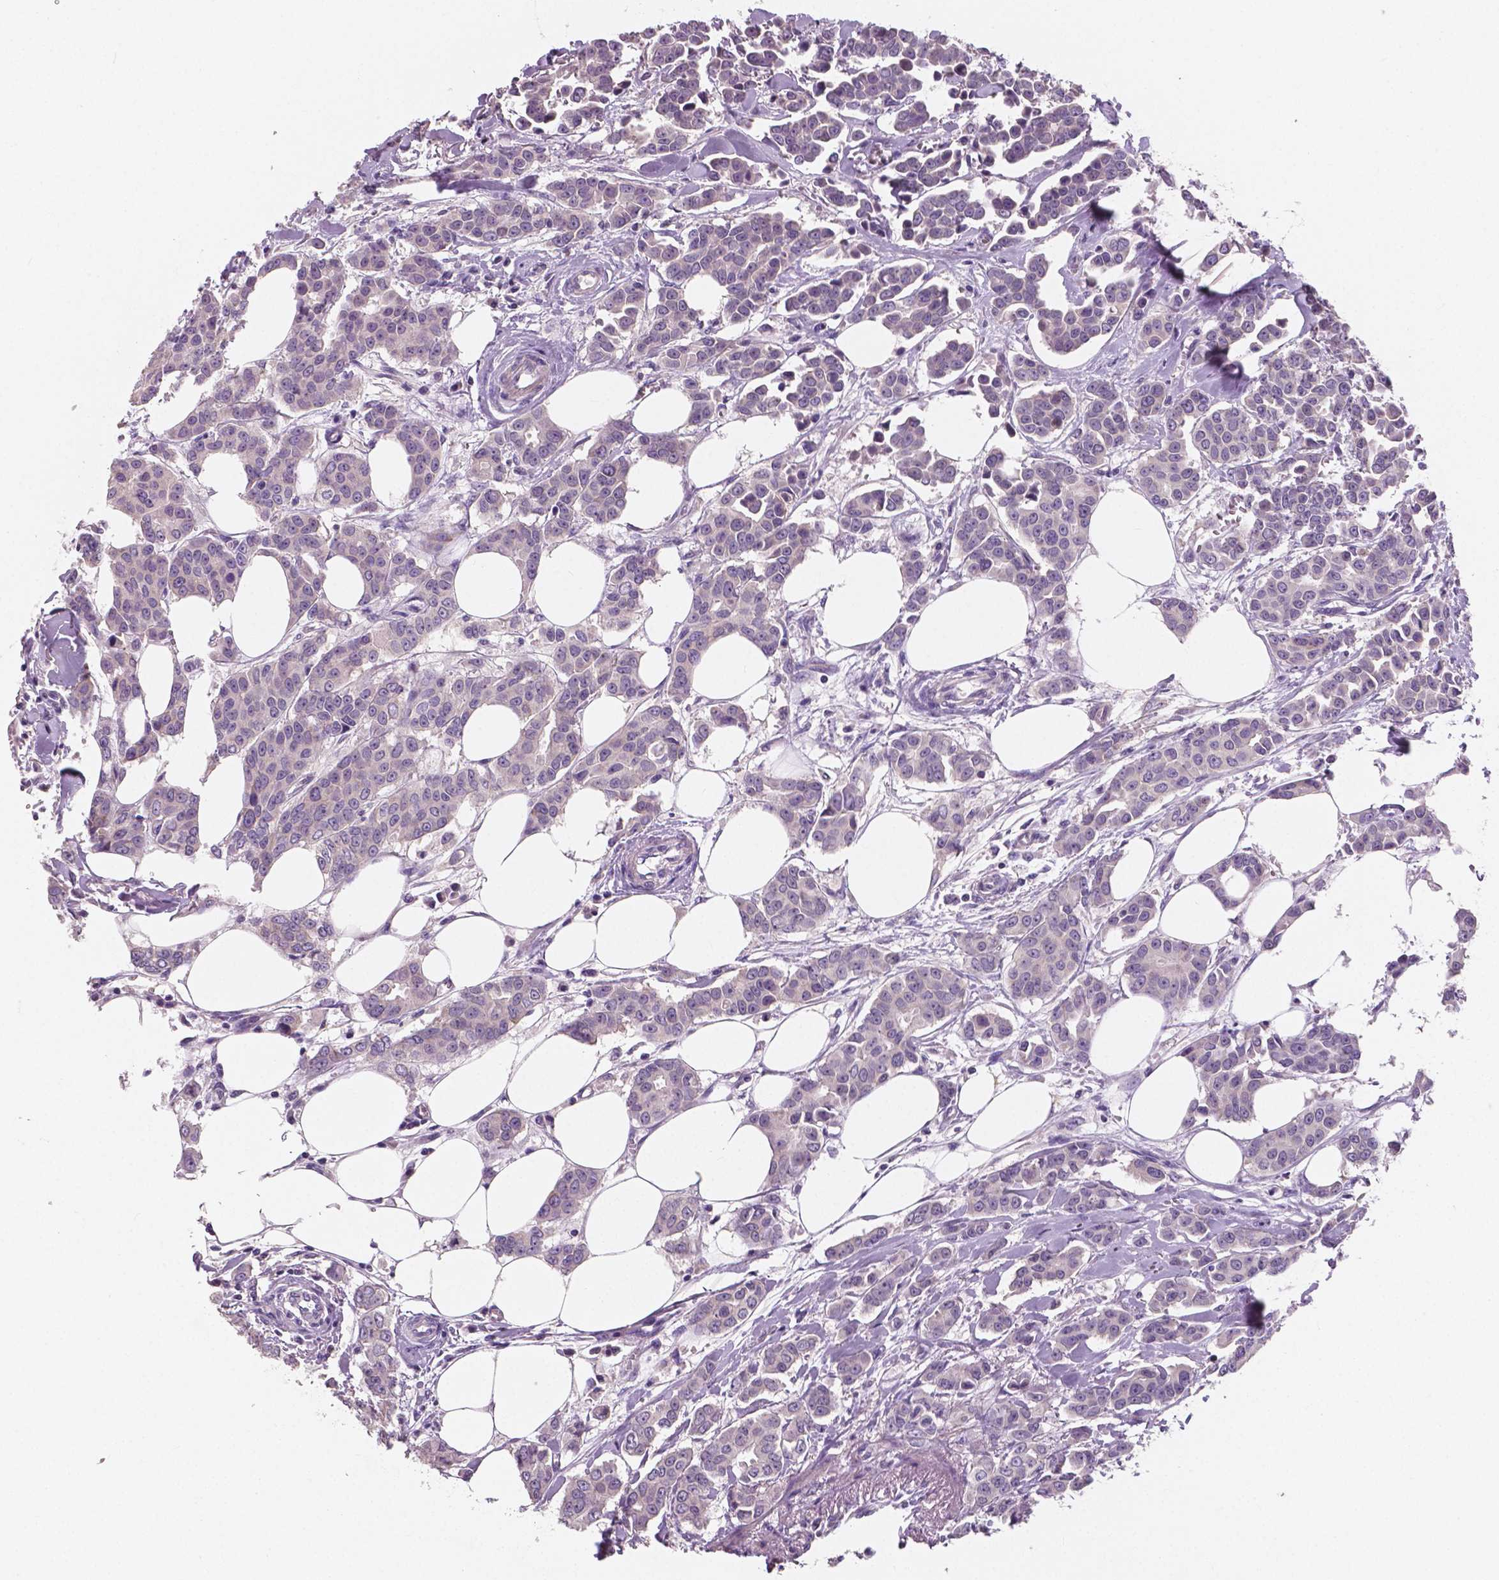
{"staining": {"intensity": "negative", "quantity": "none", "location": "none"}, "tissue": "breast cancer", "cell_type": "Tumor cells", "image_type": "cancer", "snomed": [{"axis": "morphology", "description": "Duct carcinoma"}, {"axis": "topography", "description": "Breast"}], "caption": "Breast cancer was stained to show a protein in brown. There is no significant positivity in tumor cells.", "gene": "LSM14B", "patient": {"sex": "female", "age": 94}}